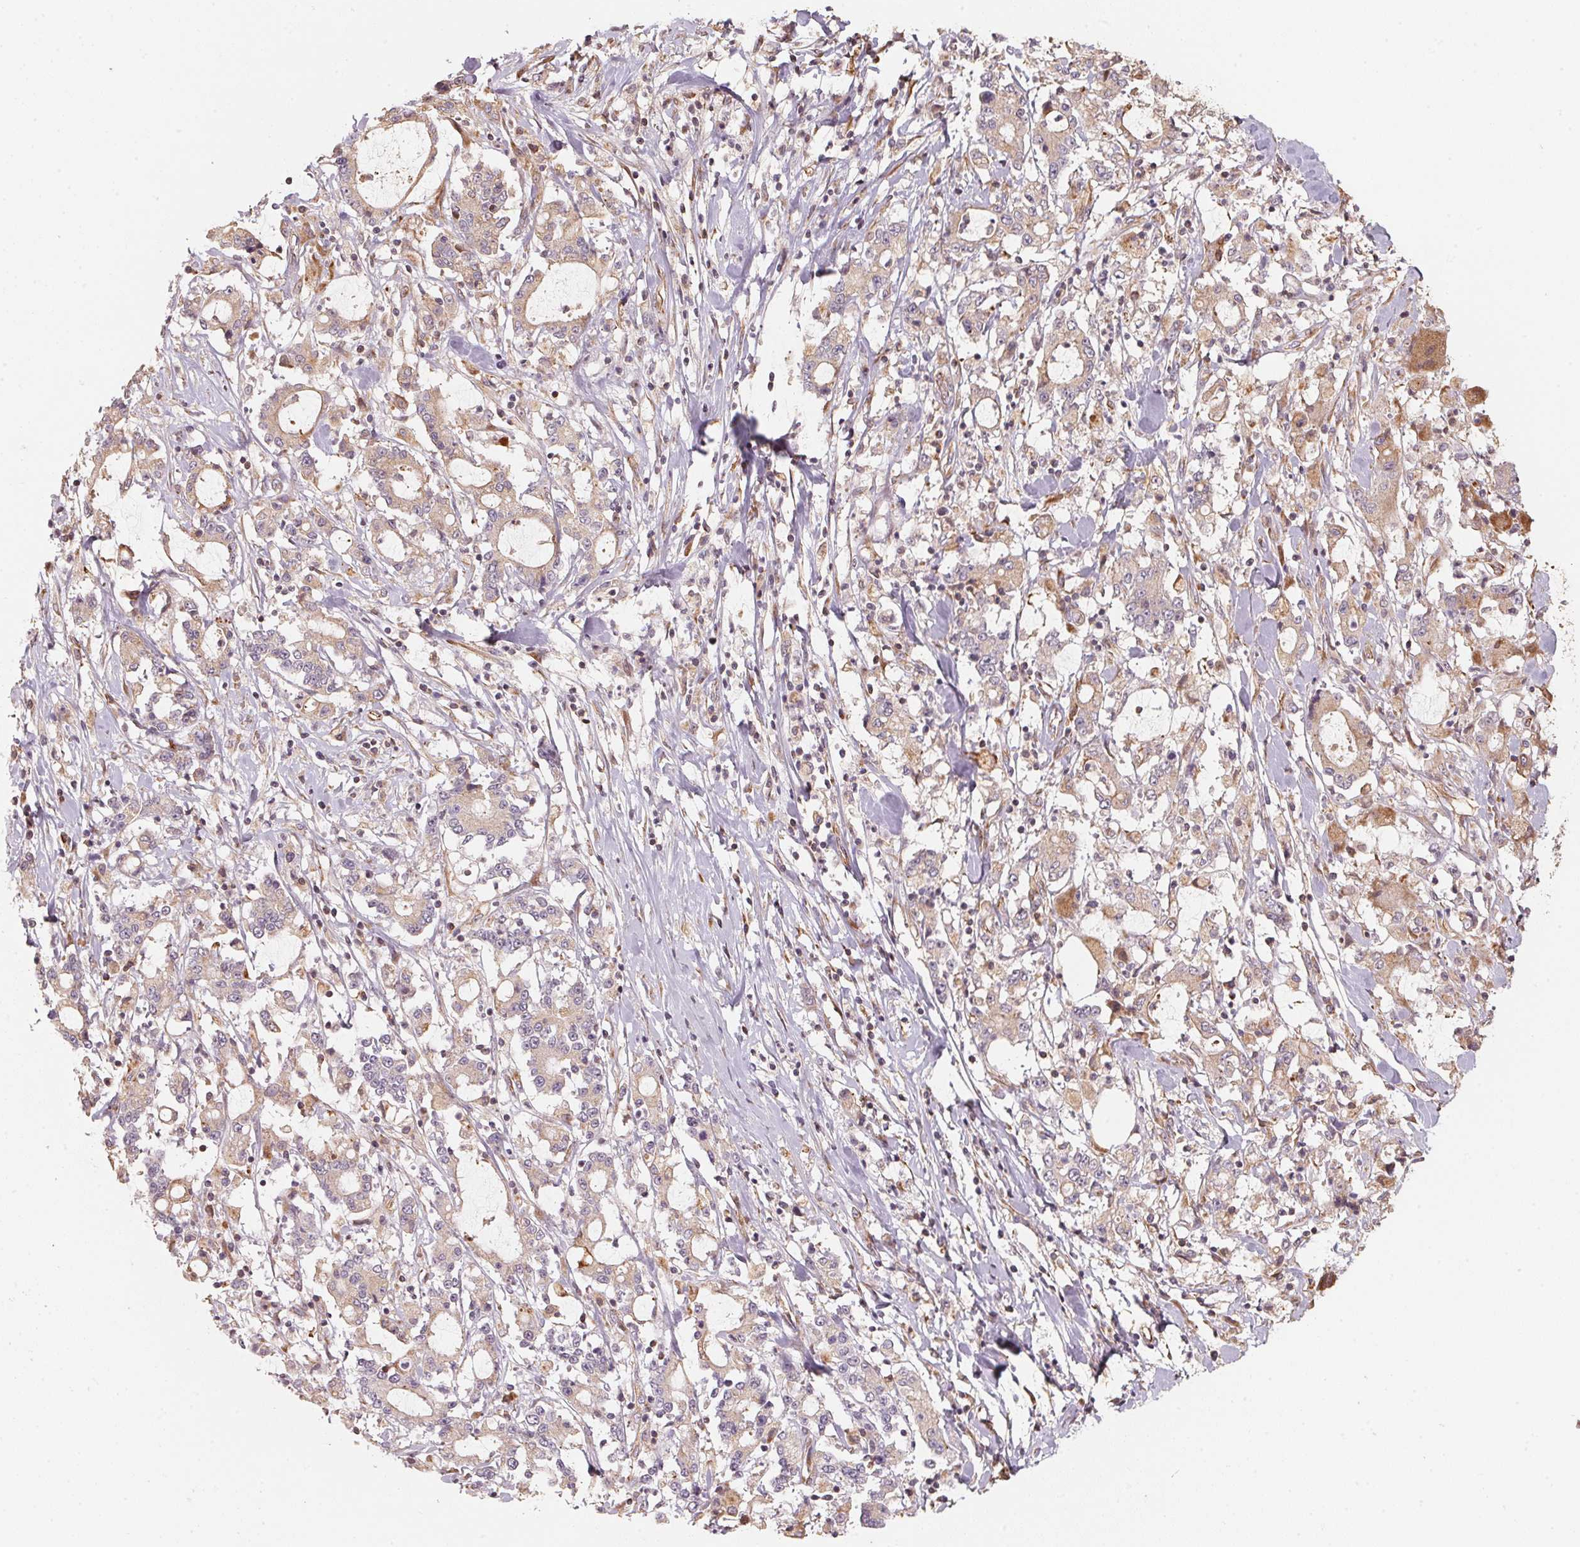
{"staining": {"intensity": "weak", "quantity": "25%-75%", "location": "cytoplasmic/membranous"}, "tissue": "stomach cancer", "cell_type": "Tumor cells", "image_type": "cancer", "snomed": [{"axis": "morphology", "description": "Adenocarcinoma, NOS"}, {"axis": "topography", "description": "Stomach, upper"}], "caption": "About 25%-75% of tumor cells in adenocarcinoma (stomach) exhibit weak cytoplasmic/membranous protein expression as visualized by brown immunohistochemical staining.", "gene": "TSPAN12", "patient": {"sex": "male", "age": 68}}